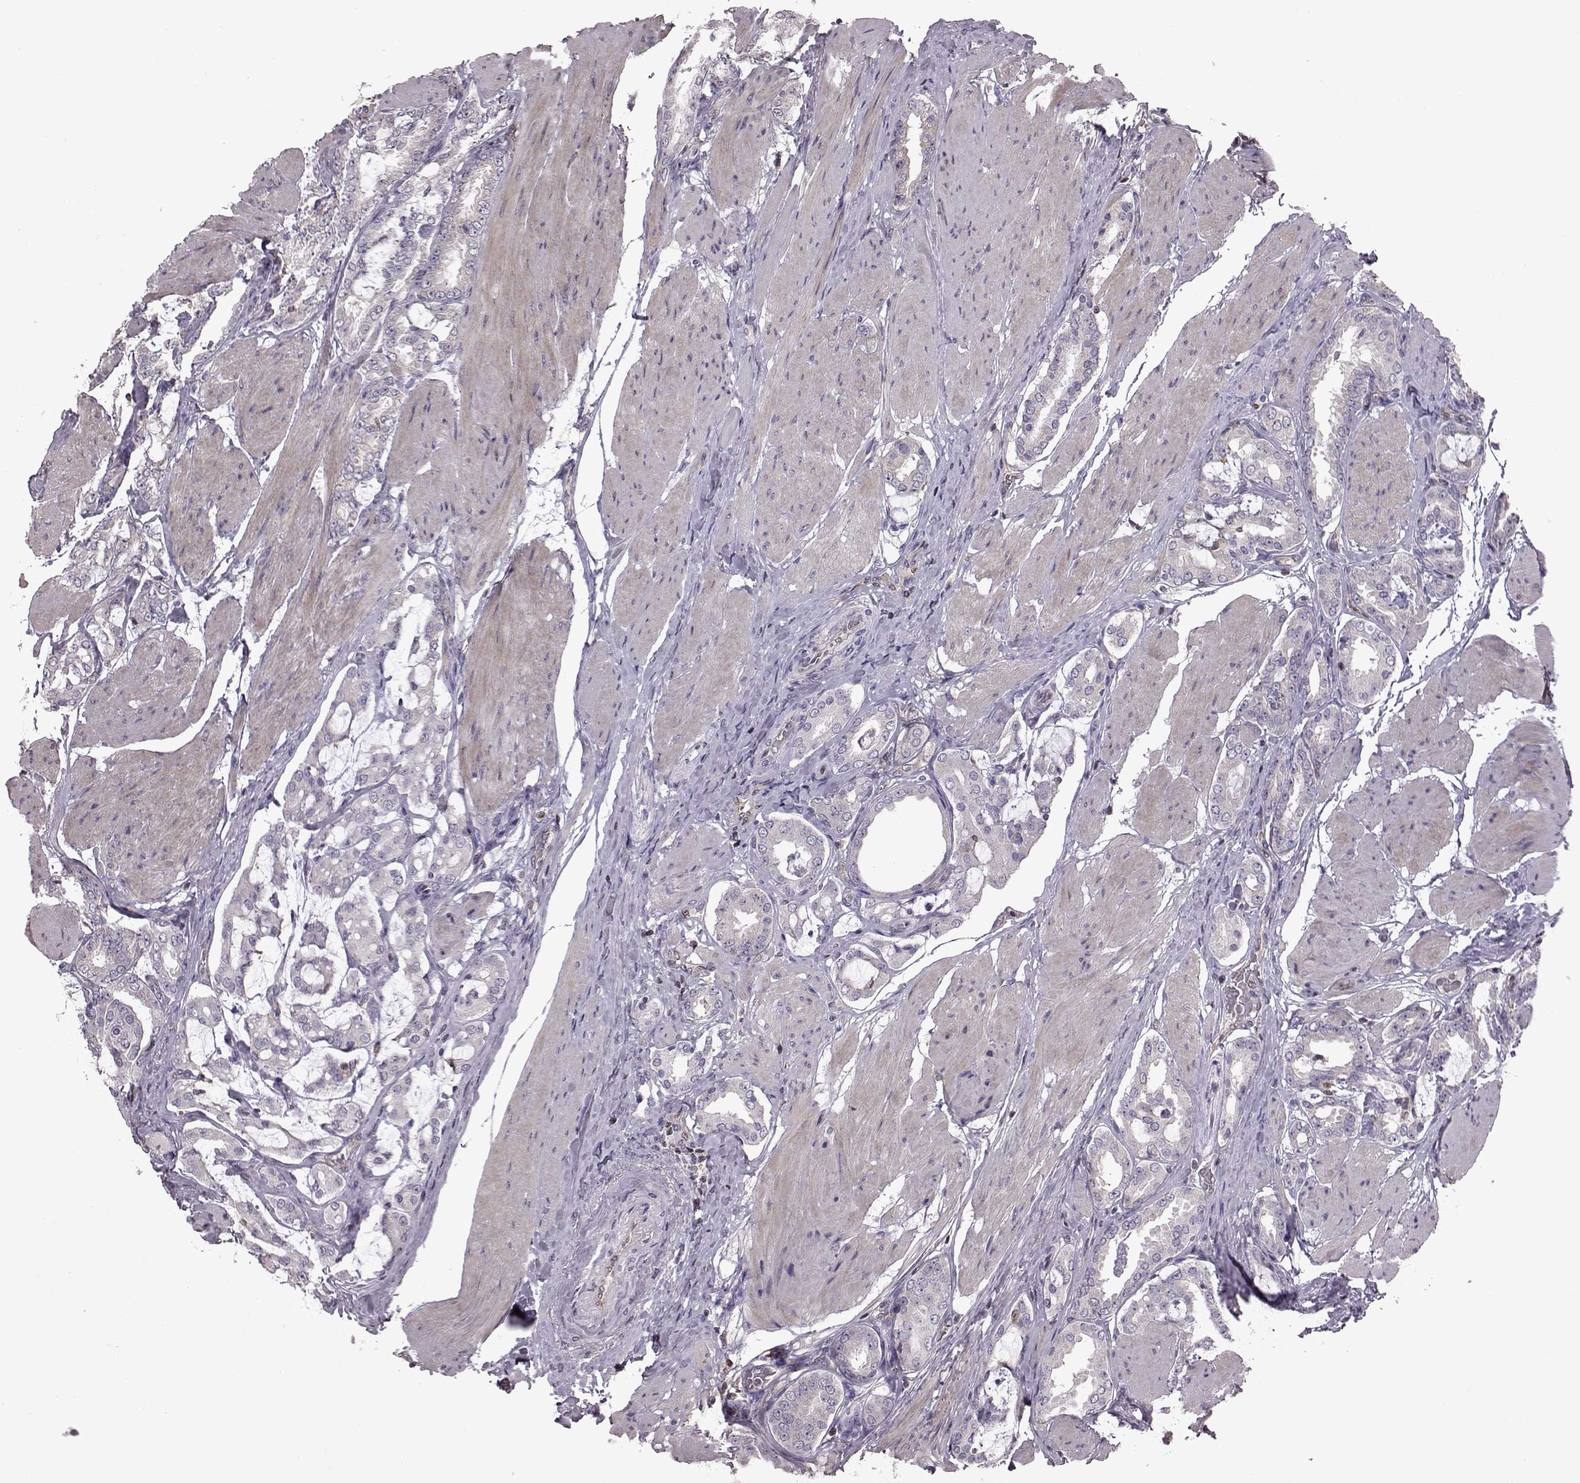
{"staining": {"intensity": "negative", "quantity": "none", "location": "none"}, "tissue": "prostate cancer", "cell_type": "Tumor cells", "image_type": "cancer", "snomed": [{"axis": "morphology", "description": "Adenocarcinoma, High grade"}, {"axis": "topography", "description": "Prostate"}], "caption": "This is an immunohistochemistry photomicrograph of human prostate adenocarcinoma (high-grade). There is no expression in tumor cells.", "gene": "CDC42SE1", "patient": {"sex": "male", "age": 63}}